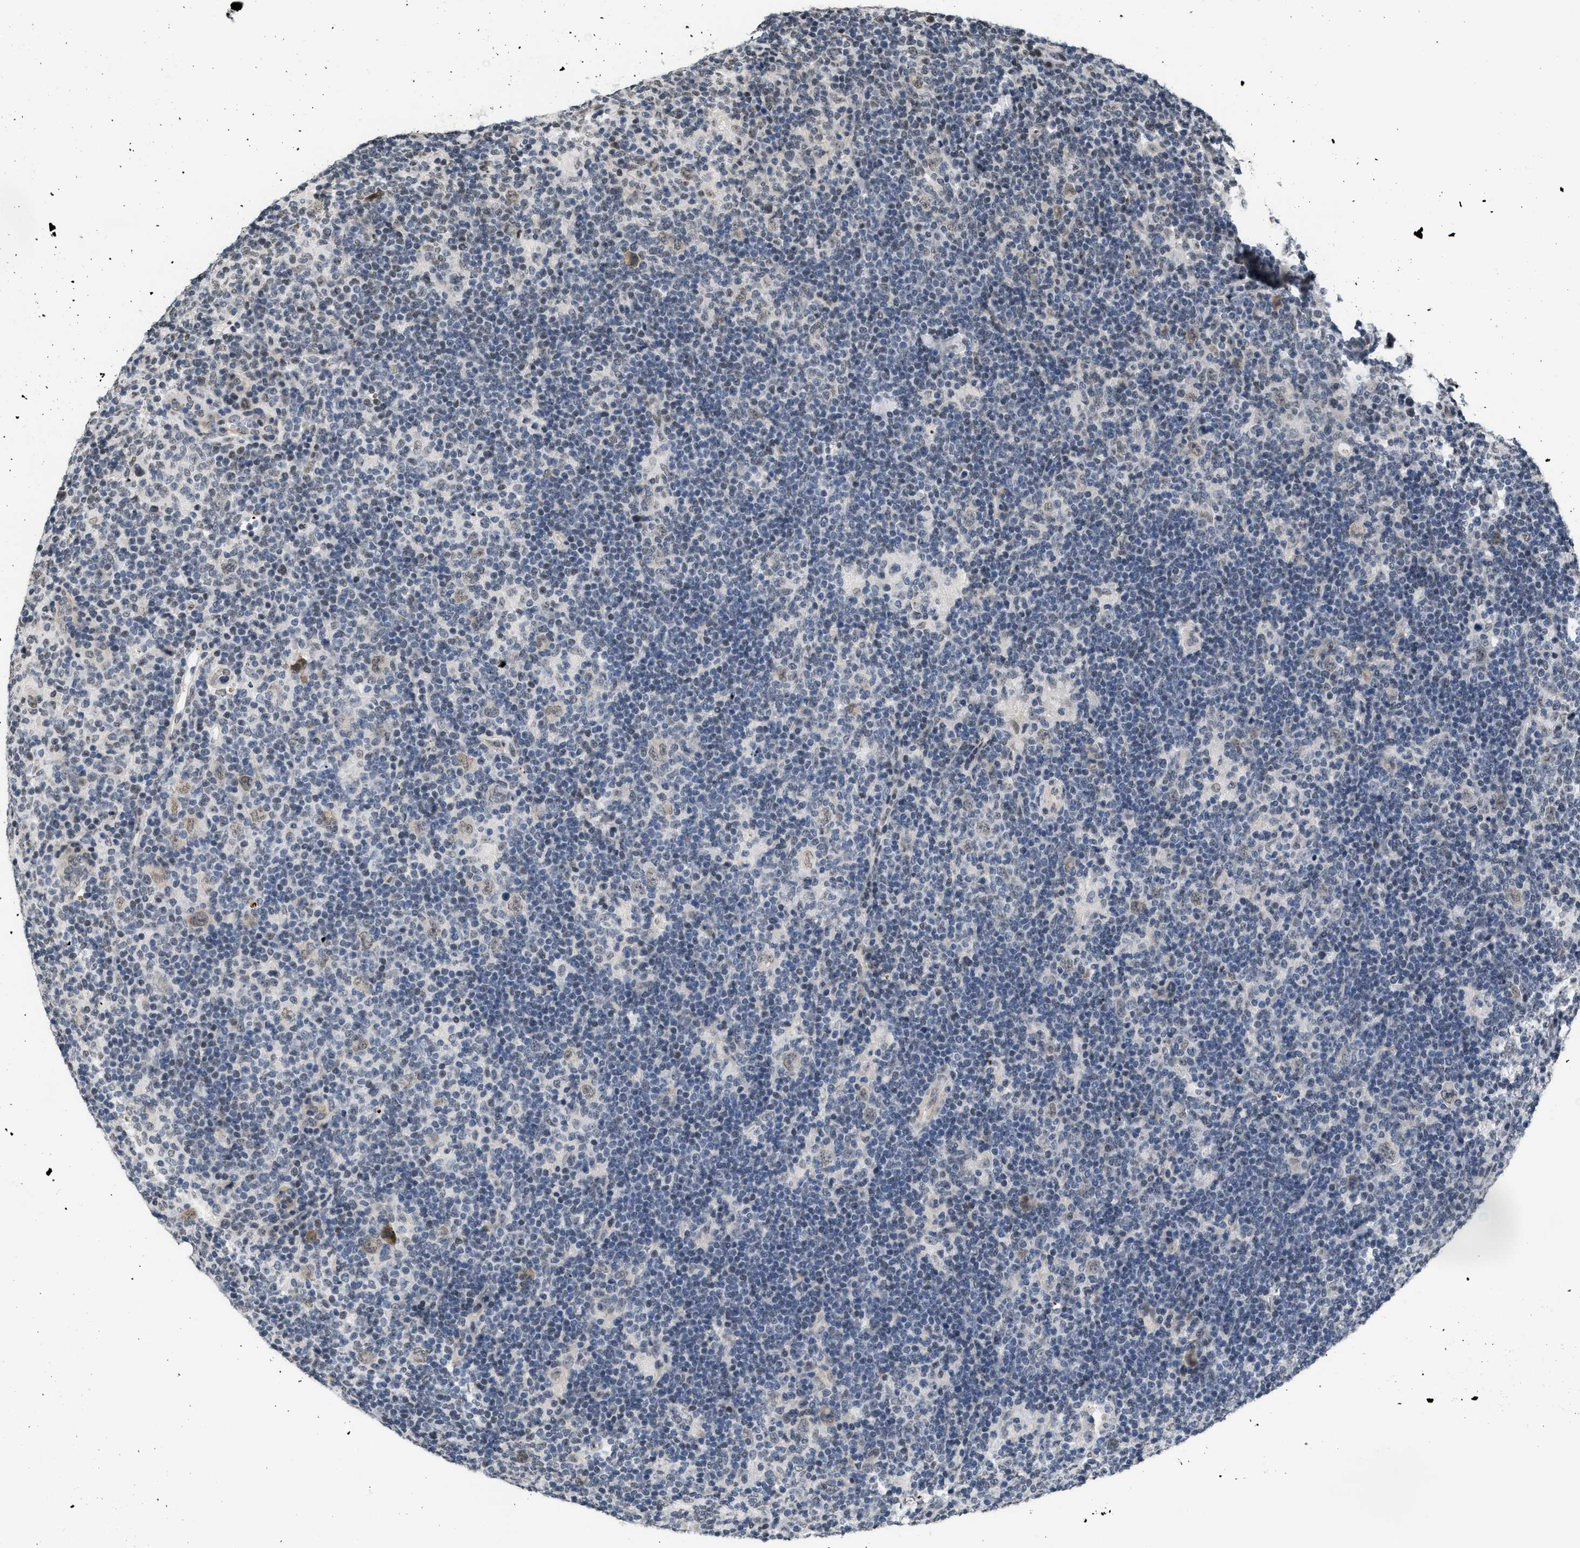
{"staining": {"intensity": "weak", "quantity": "25%-75%", "location": "nuclear"}, "tissue": "lymphoma", "cell_type": "Tumor cells", "image_type": "cancer", "snomed": [{"axis": "morphology", "description": "Hodgkin's disease, NOS"}, {"axis": "topography", "description": "Lymph node"}], "caption": "Human lymphoma stained for a protein (brown) reveals weak nuclear positive positivity in approximately 25%-75% of tumor cells.", "gene": "RAF1", "patient": {"sex": "female", "age": 57}}